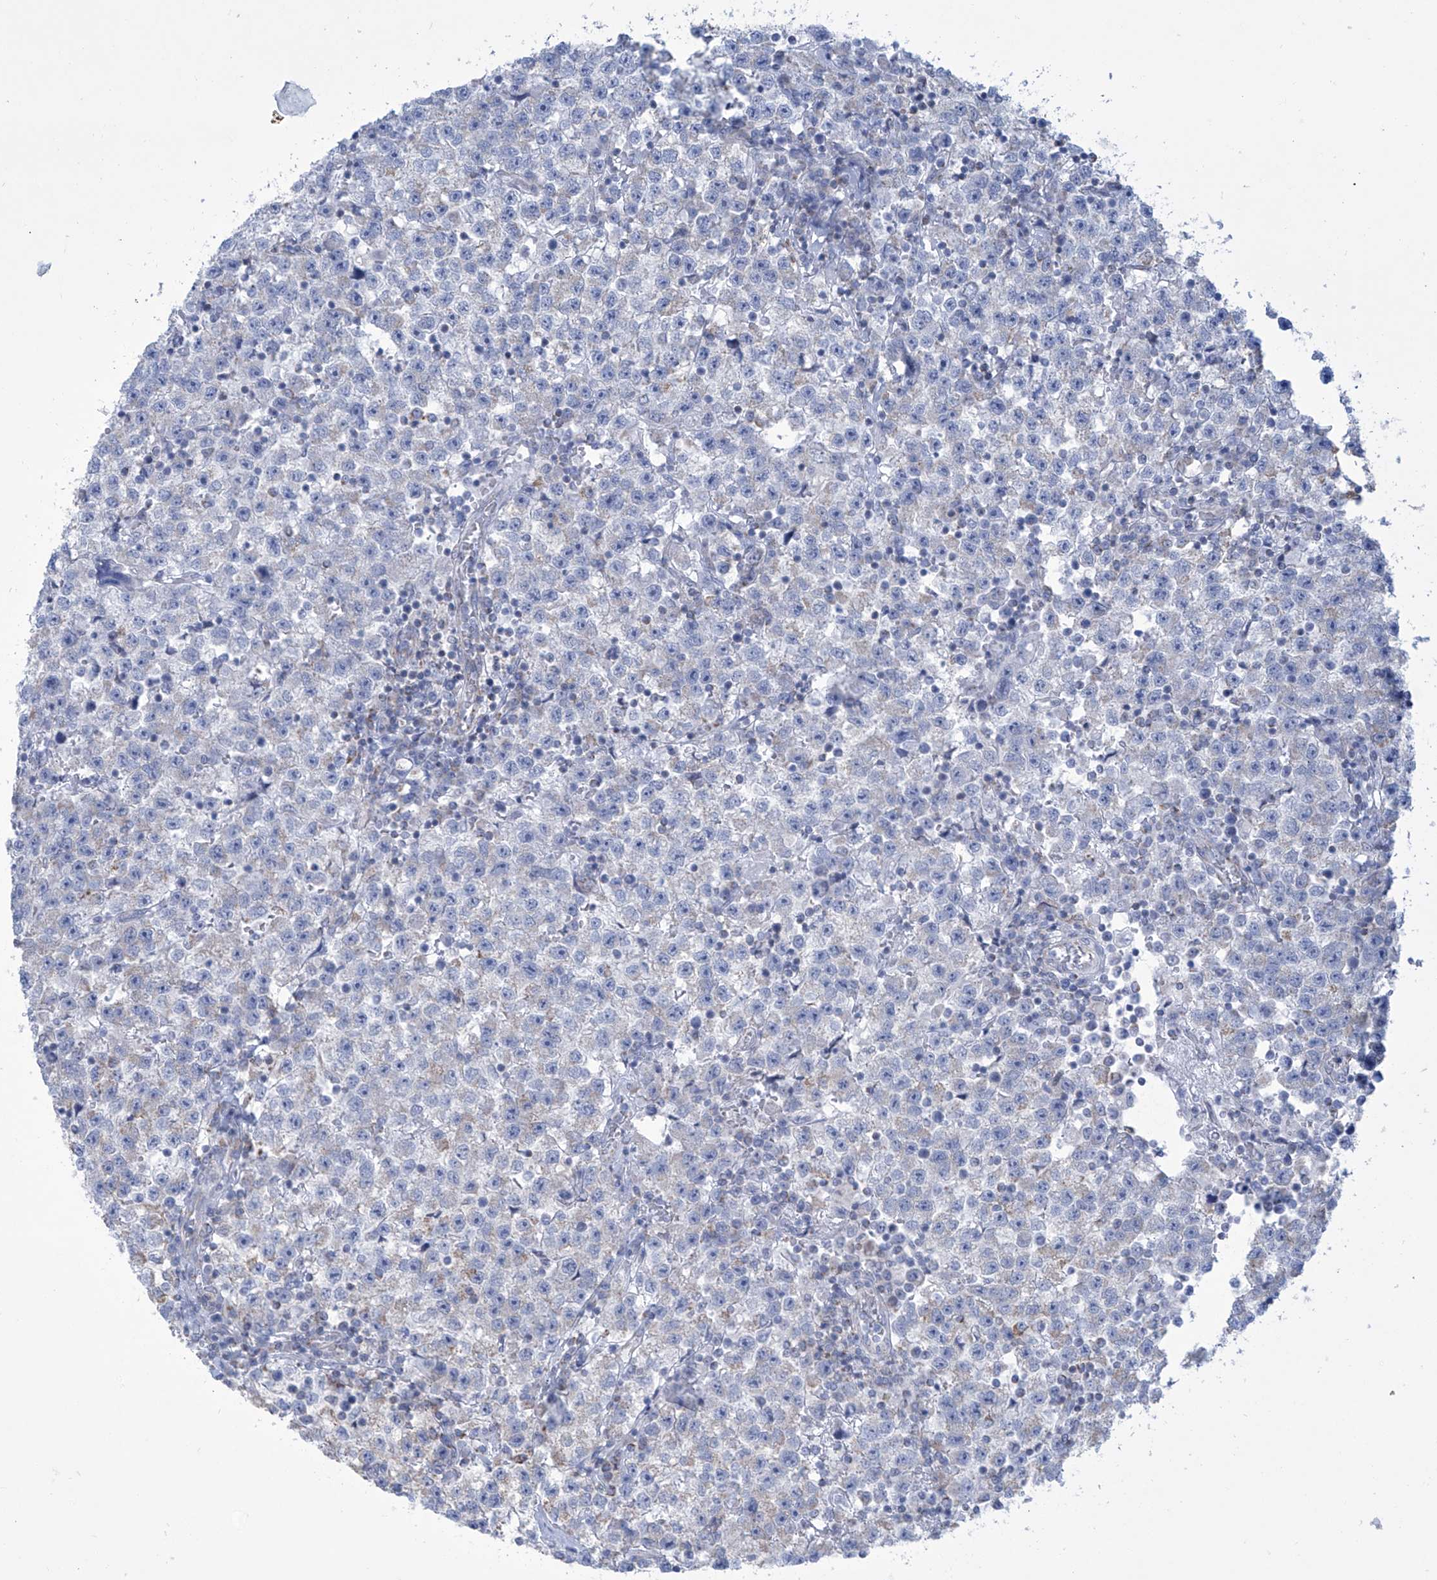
{"staining": {"intensity": "negative", "quantity": "none", "location": "none"}, "tissue": "testis cancer", "cell_type": "Tumor cells", "image_type": "cancer", "snomed": [{"axis": "morphology", "description": "Seminoma, NOS"}, {"axis": "topography", "description": "Testis"}], "caption": "Seminoma (testis) was stained to show a protein in brown. There is no significant positivity in tumor cells.", "gene": "ALDH6A1", "patient": {"sex": "male", "age": 22}}